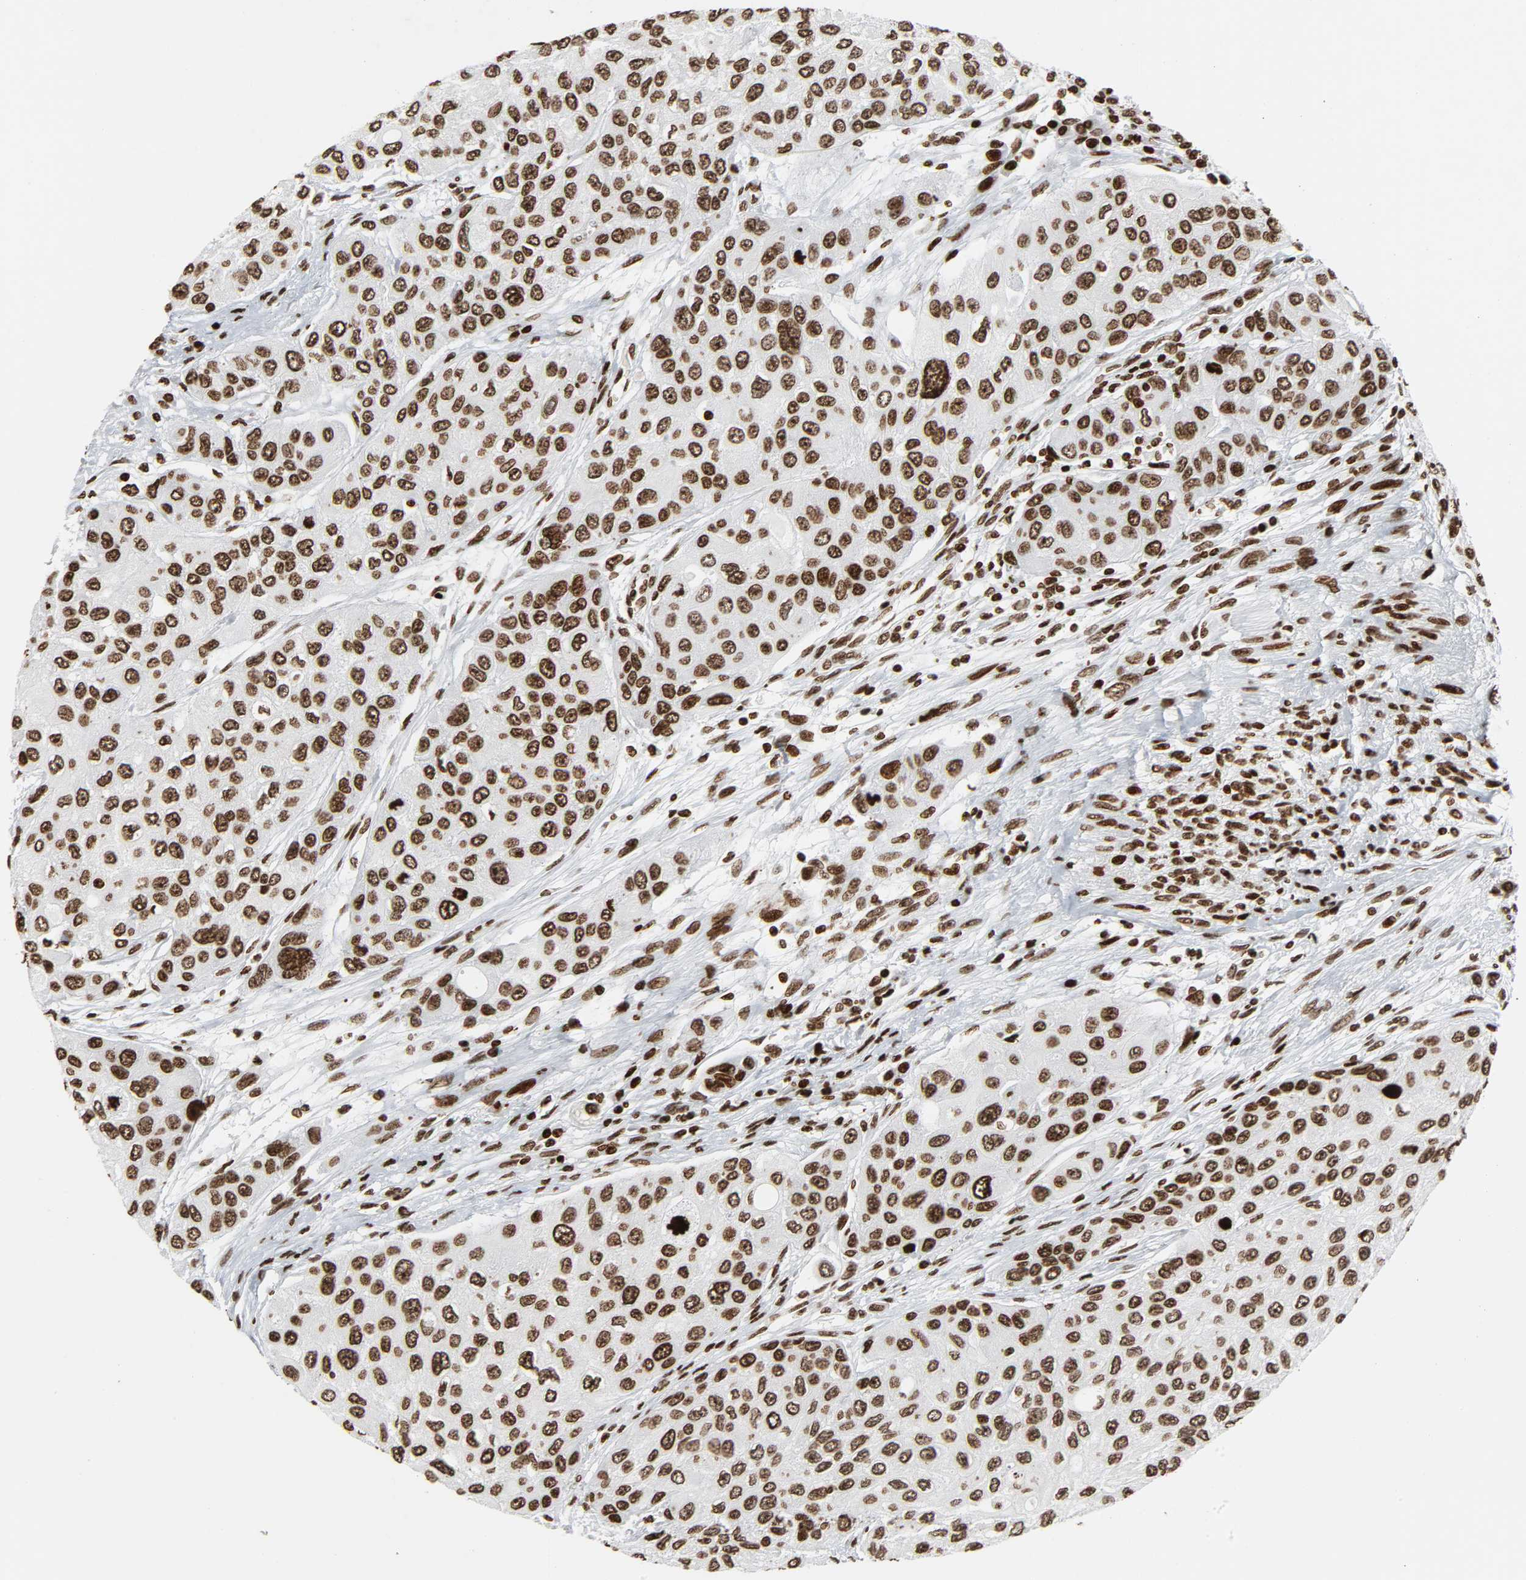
{"staining": {"intensity": "moderate", "quantity": ">75%", "location": "nuclear"}, "tissue": "urothelial cancer", "cell_type": "Tumor cells", "image_type": "cancer", "snomed": [{"axis": "morphology", "description": "Urothelial carcinoma, High grade"}, {"axis": "topography", "description": "Urinary bladder"}], "caption": "A brown stain highlights moderate nuclear expression of a protein in human urothelial cancer tumor cells.", "gene": "RXRA", "patient": {"sex": "female", "age": 56}}